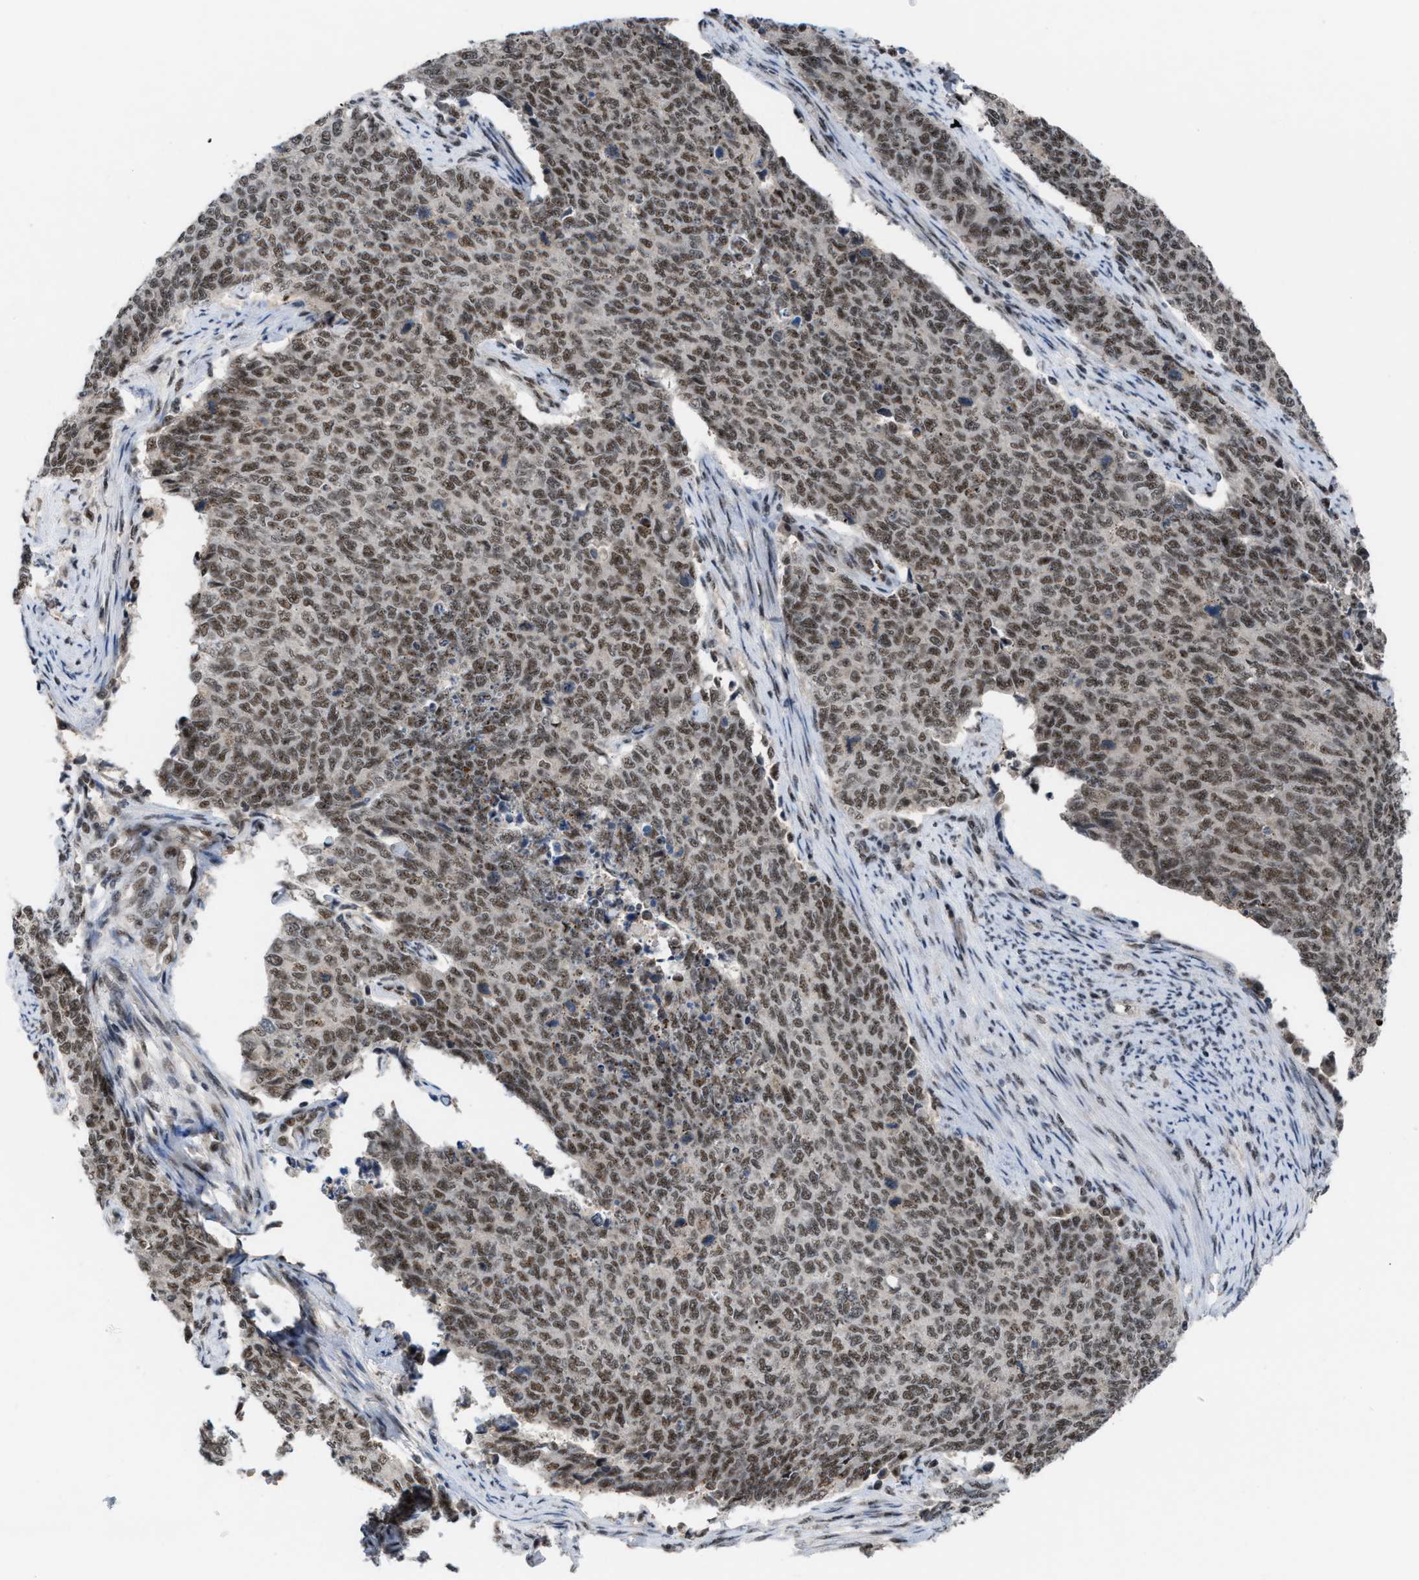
{"staining": {"intensity": "moderate", "quantity": ">75%", "location": "nuclear"}, "tissue": "cervical cancer", "cell_type": "Tumor cells", "image_type": "cancer", "snomed": [{"axis": "morphology", "description": "Squamous cell carcinoma, NOS"}, {"axis": "topography", "description": "Cervix"}], "caption": "Cervical squamous cell carcinoma tissue demonstrates moderate nuclear staining in approximately >75% of tumor cells, visualized by immunohistochemistry.", "gene": "PRPF4", "patient": {"sex": "female", "age": 63}}